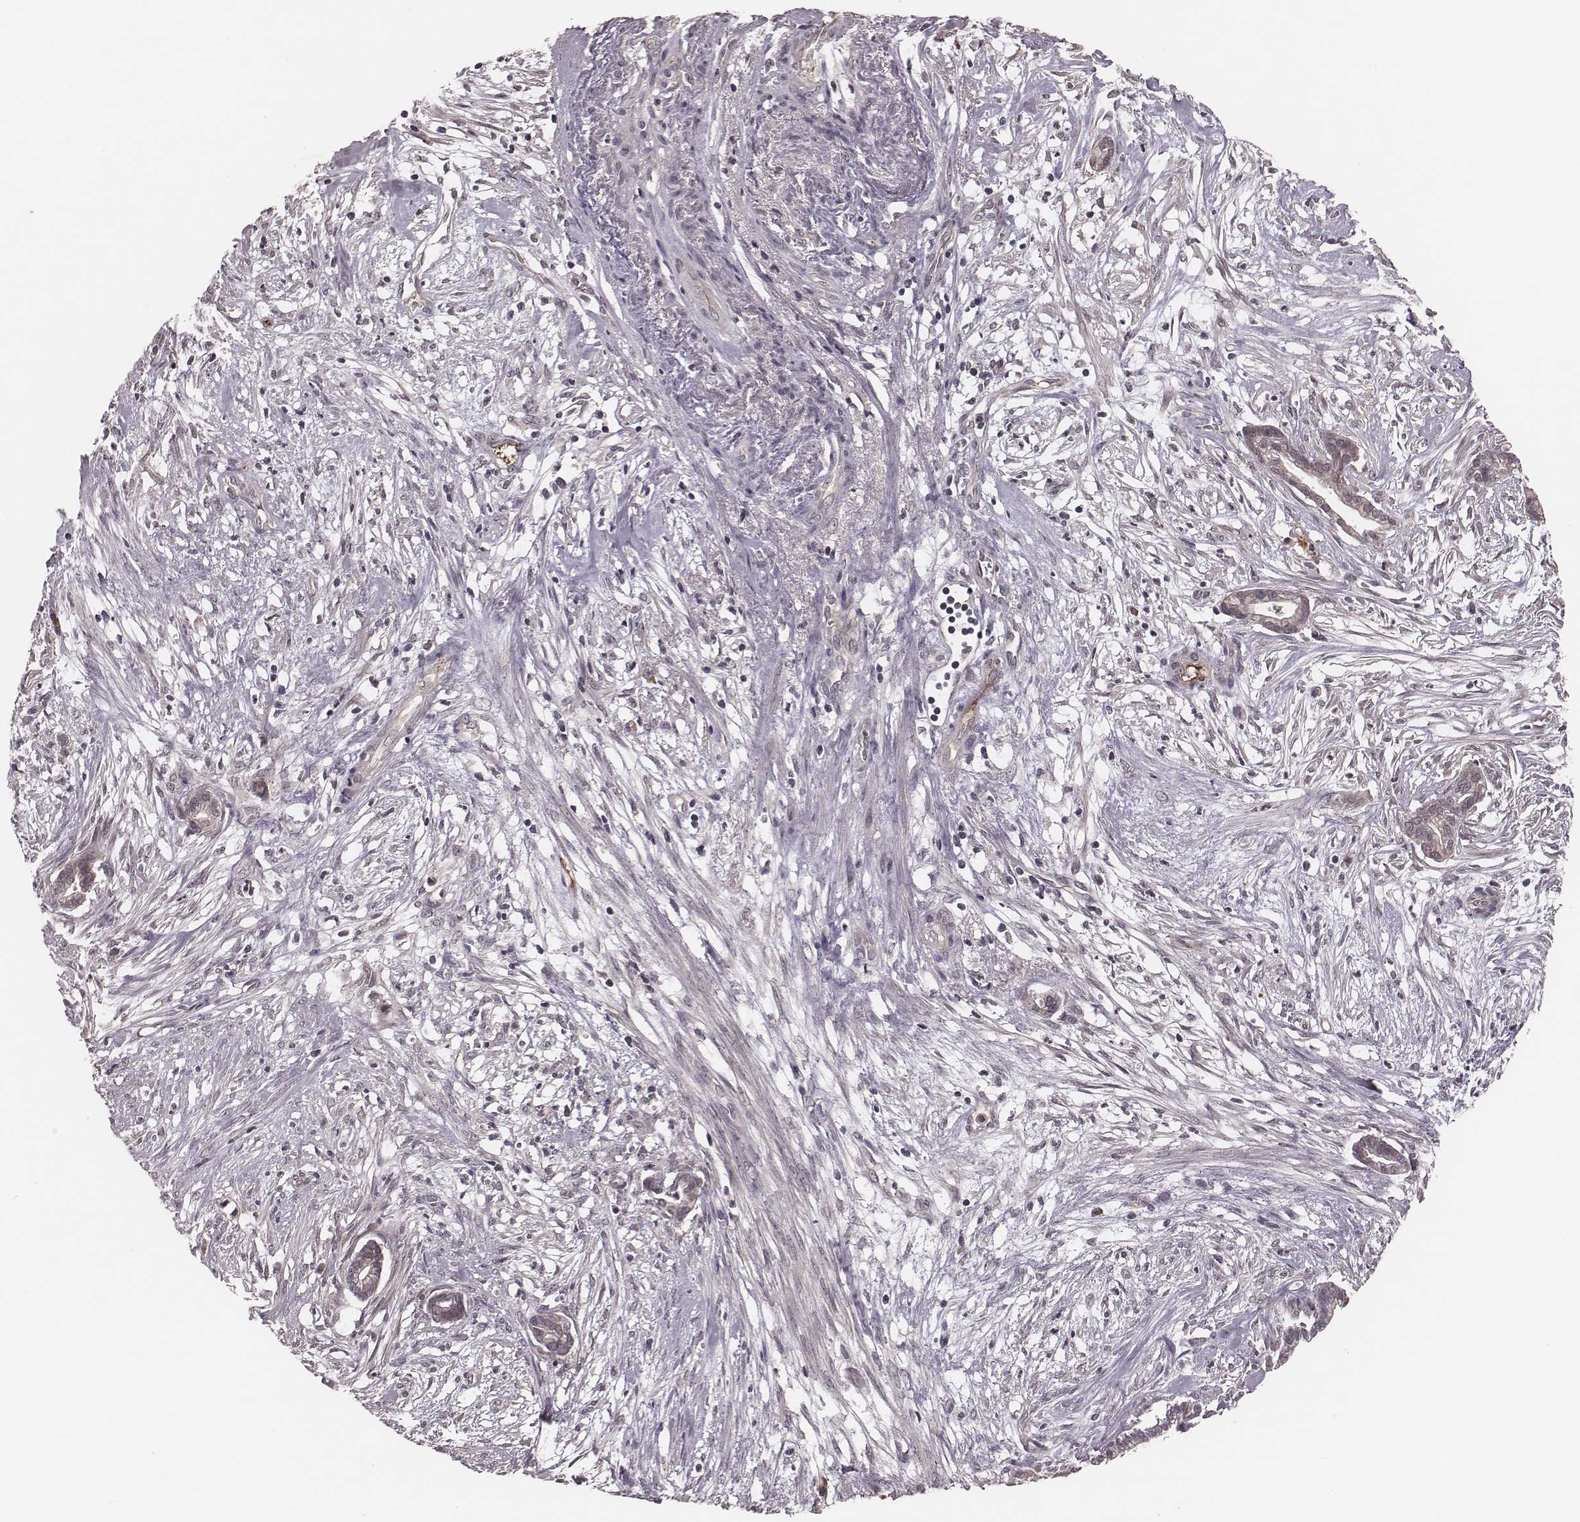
{"staining": {"intensity": "negative", "quantity": "none", "location": "none"}, "tissue": "cervical cancer", "cell_type": "Tumor cells", "image_type": "cancer", "snomed": [{"axis": "morphology", "description": "Adenocarcinoma, NOS"}, {"axis": "topography", "description": "Cervix"}], "caption": "IHC photomicrograph of adenocarcinoma (cervical) stained for a protein (brown), which displays no staining in tumor cells.", "gene": "IL5", "patient": {"sex": "female", "age": 62}}